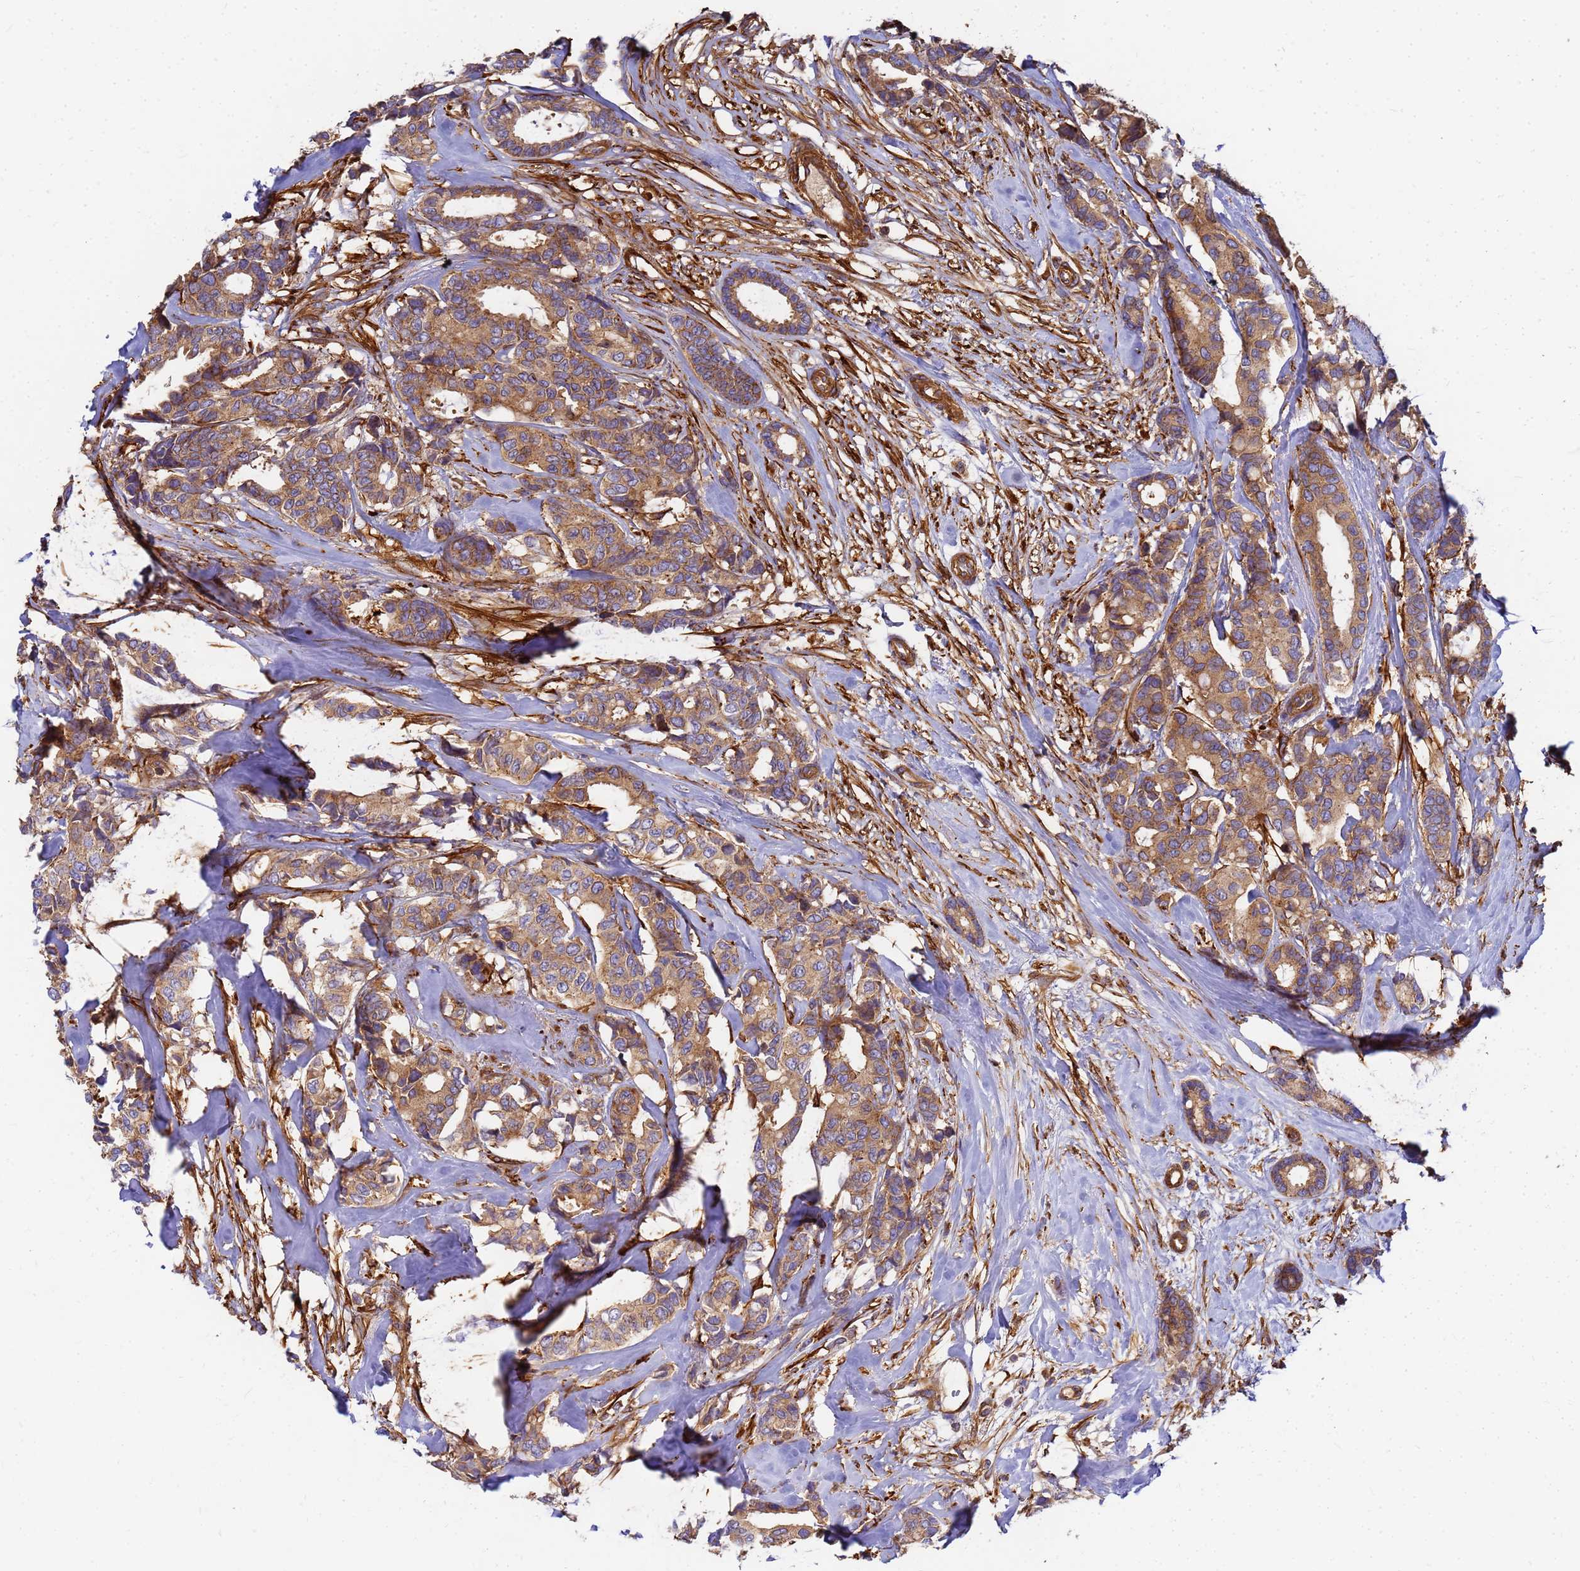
{"staining": {"intensity": "moderate", "quantity": ">75%", "location": "cytoplasmic/membranous"}, "tissue": "breast cancer", "cell_type": "Tumor cells", "image_type": "cancer", "snomed": [{"axis": "morphology", "description": "Duct carcinoma"}, {"axis": "topography", "description": "Breast"}], "caption": "An IHC micrograph of tumor tissue is shown. Protein staining in brown labels moderate cytoplasmic/membranous positivity in breast cancer (infiltrating ductal carcinoma) within tumor cells.", "gene": "C2CD5", "patient": {"sex": "female", "age": 87}}